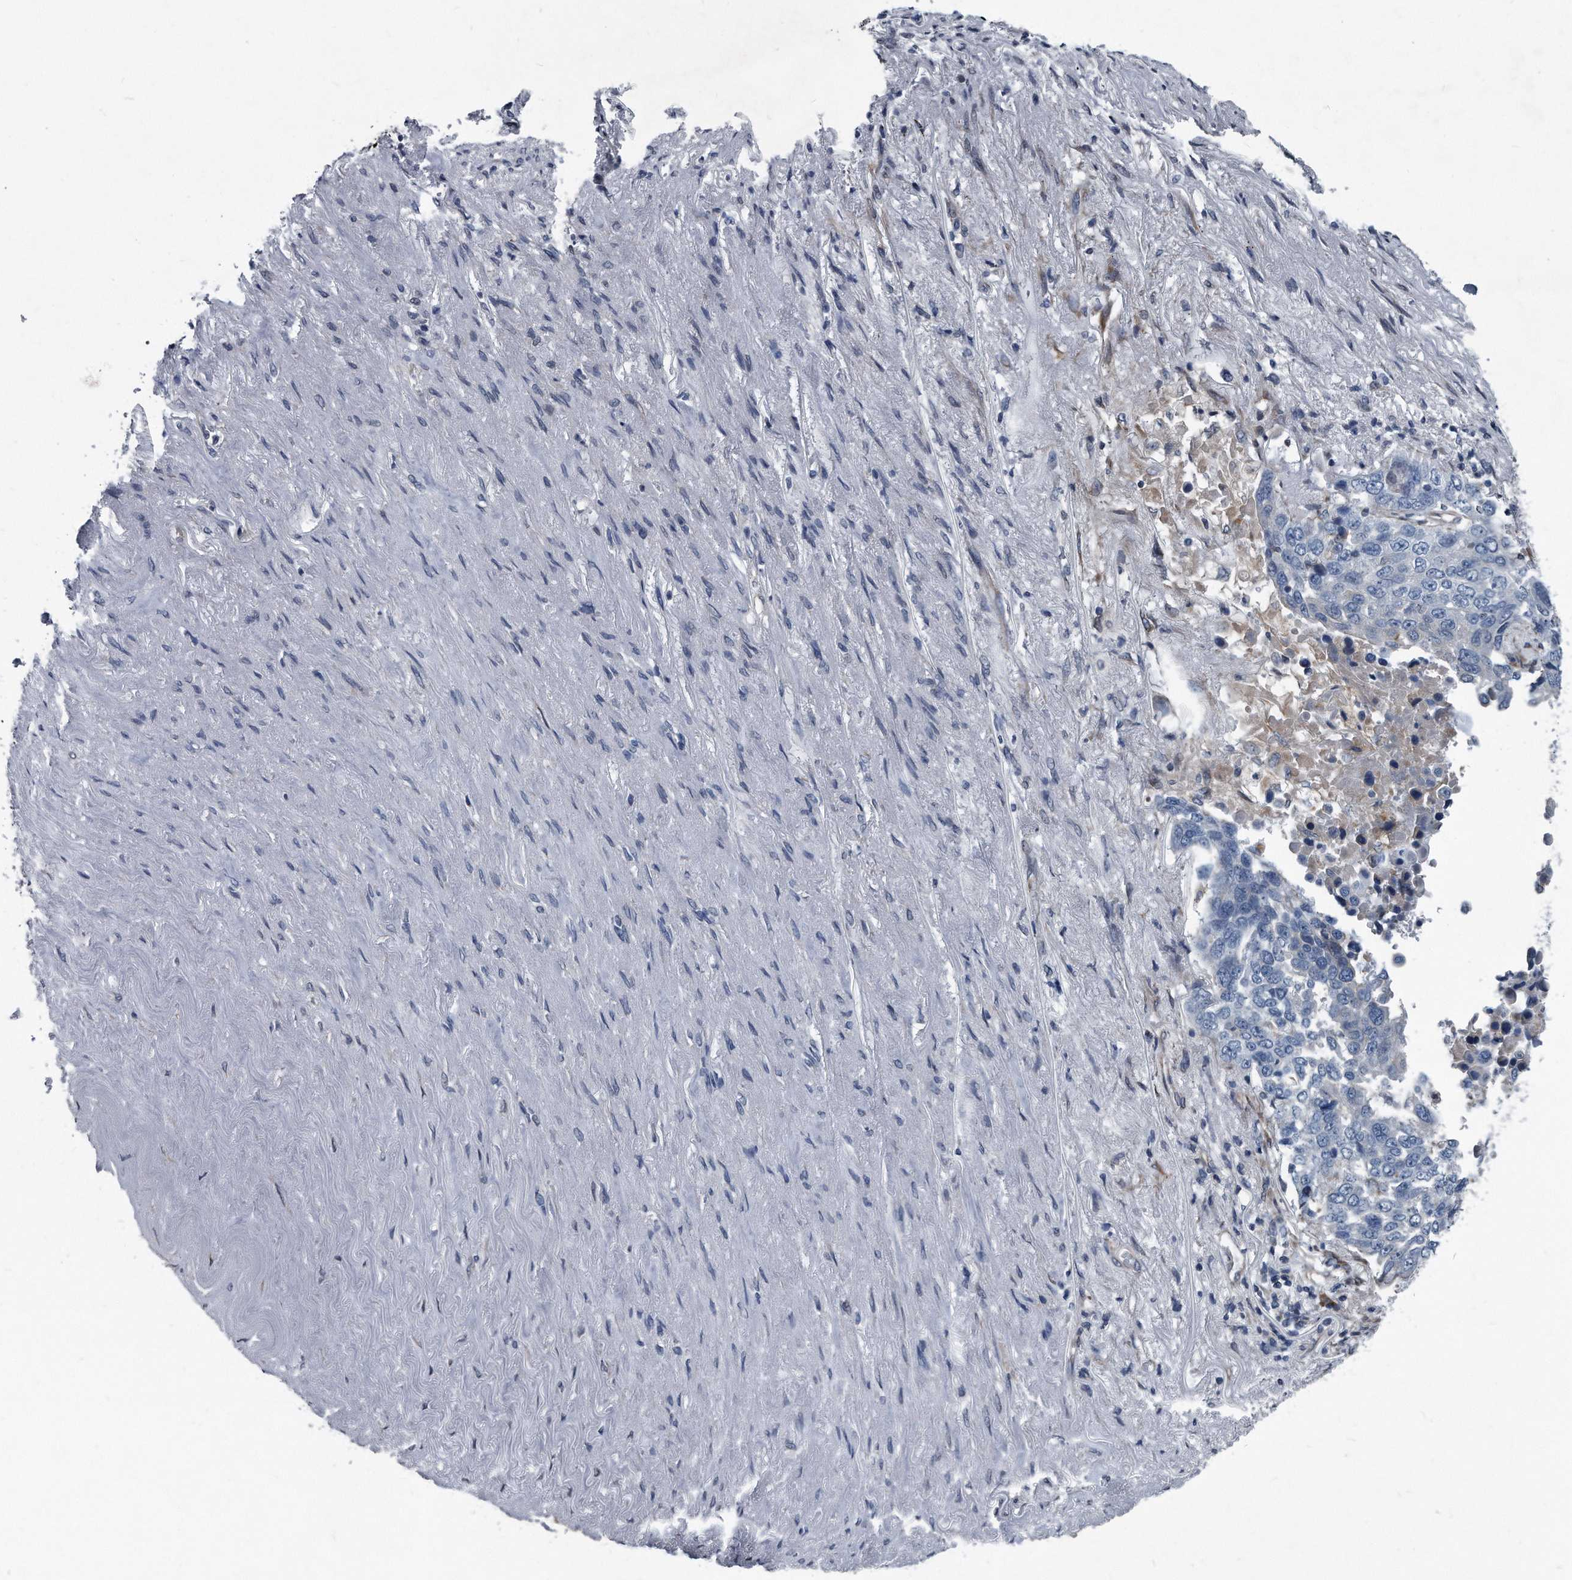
{"staining": {"intensity": "negative", "quantity": "none", "location": "none"}, "tissue": "lung cancer", "cell_type": "Tumor cells", "image_type": "cancer", "snomed": [{"axis": "morphology", "description": "Squamous cell carcinoma, NOS"}, {"axis": "topography", "description": "Lung"}], "caption": "A photomicrograph of human lung cancer is negative for staining in tumor cells.", "gene": "PLEC", "patient": {"sex": "male", "age": 66}}